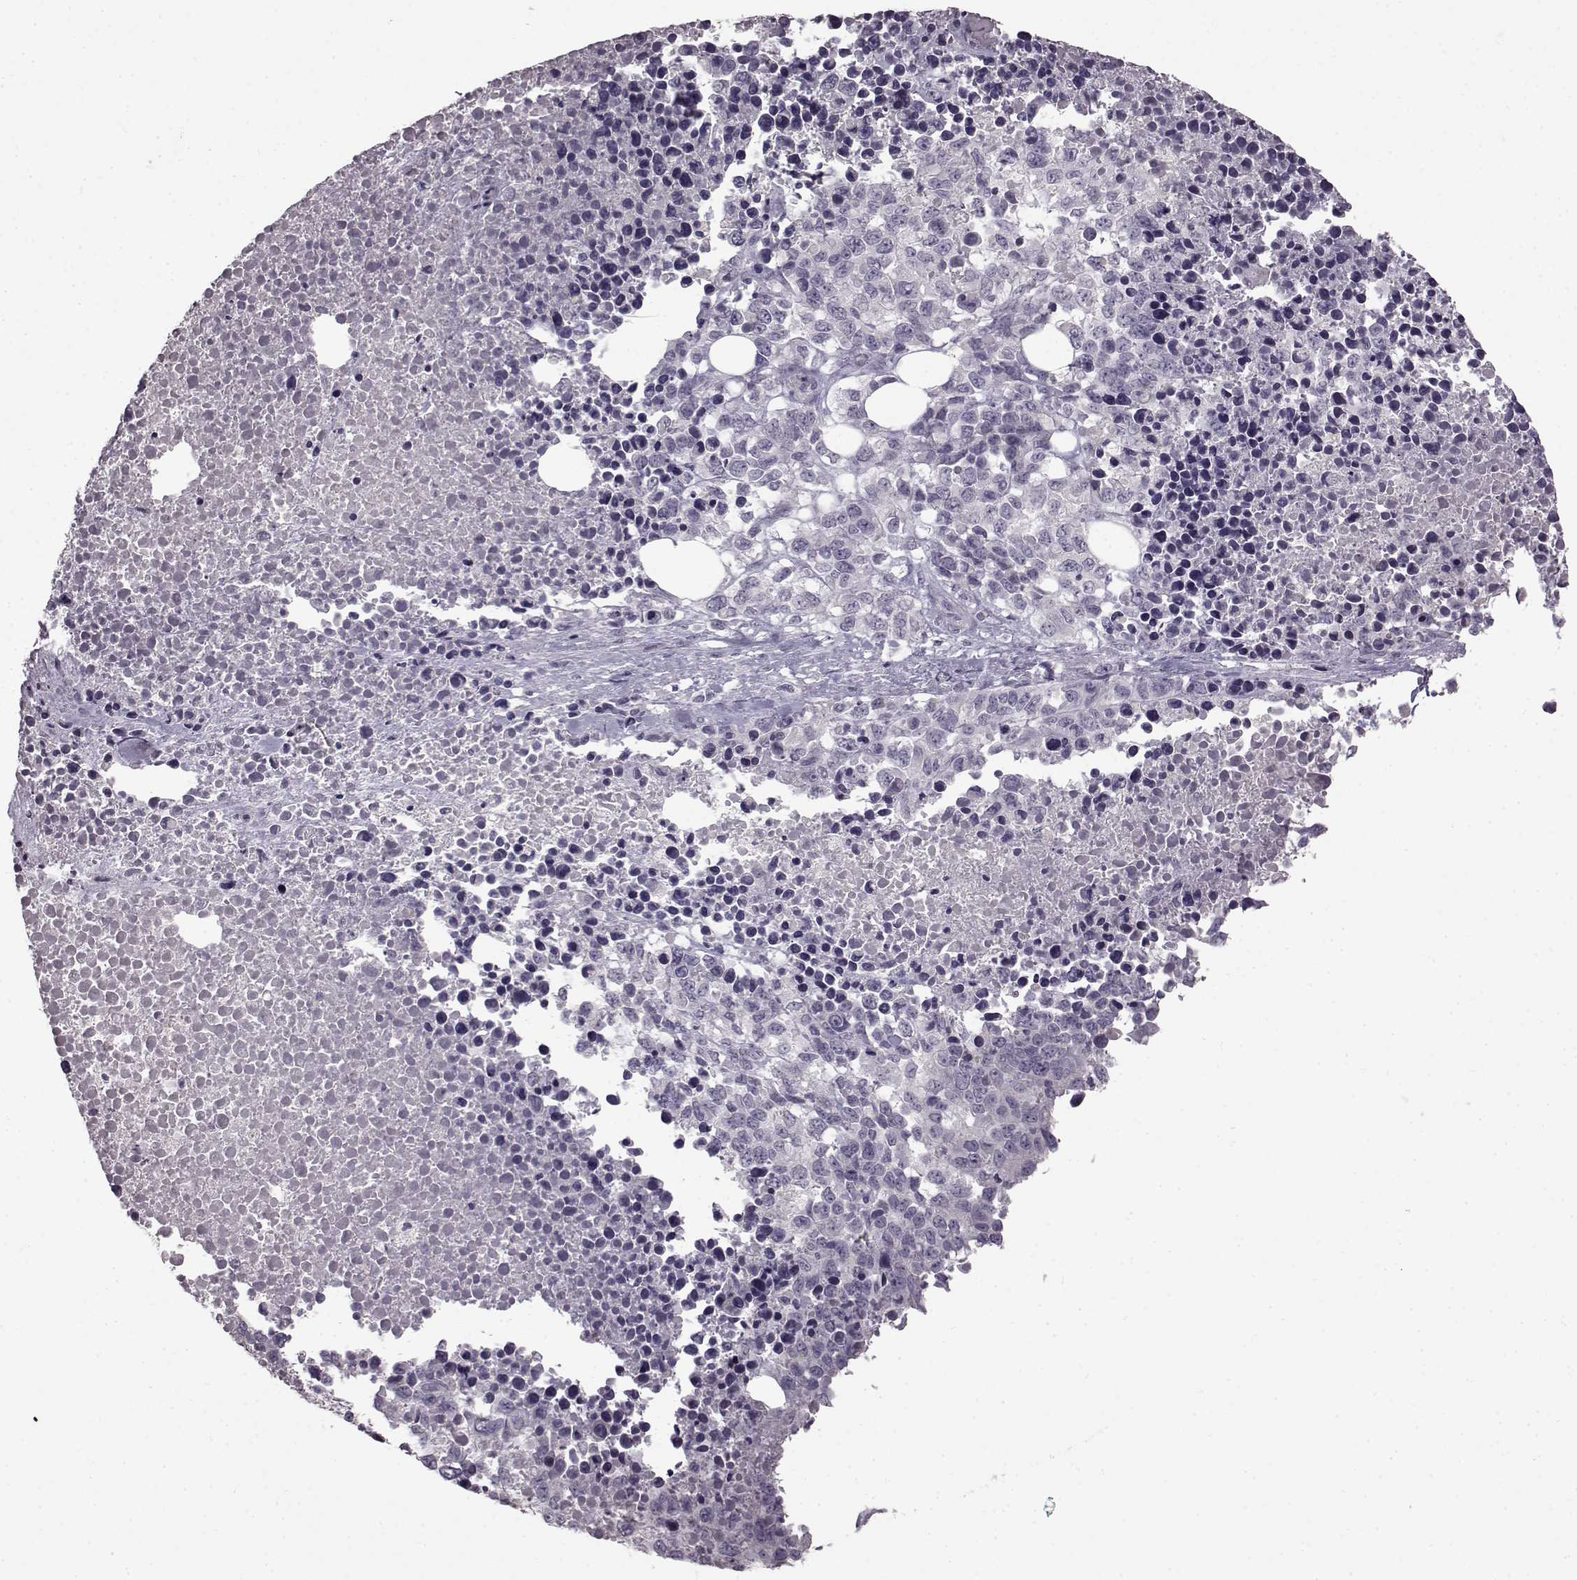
{"staining": {"intensity": "negative", "quantity": "none", "location": "none"}, "tissue": "melanoma", "cell_type": "Tumor cells", "image_type": "cancer", "snomed": [{"axis": "morphology", "description": "Malignant melanoma, Metastatic site"}, {"axis": "topography", "description": "Skin"}], "caption": "Tumor cells show no significant staining in malignant melanoma (metastatic site).", "gene": "LHB", "patient": {"sex": "male", "age": 84}}